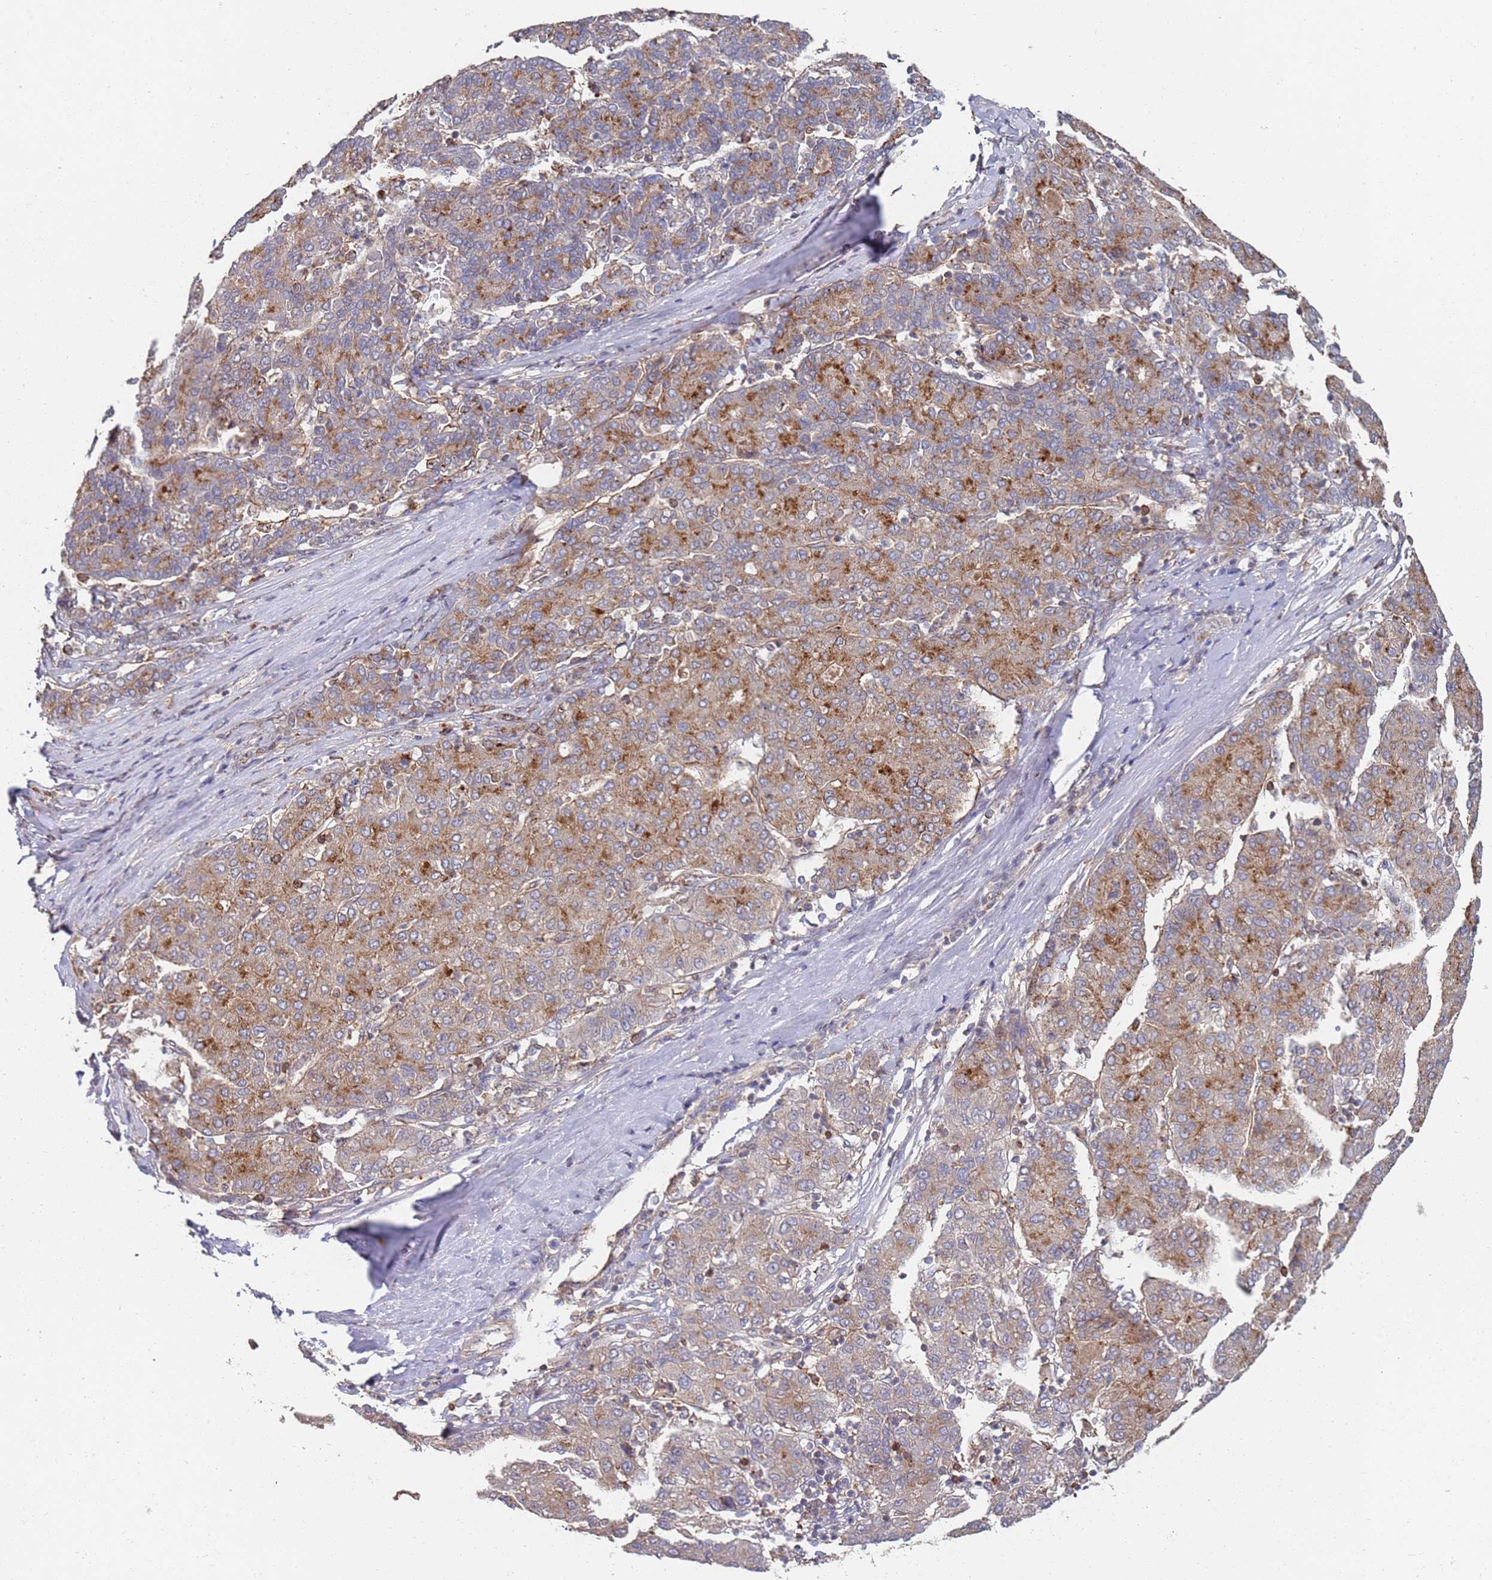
{"staining": {"intensity": "moderate", "quantity": "25%-75%", "location": "cytoplasmic/membranous"}, "tissue": "liver cancer", "cell_type": "Tumor cells", "image_type": "cancer", "snomed": [{"axis": "morphology", "description": "Carcinoma, Hepatocellular, NOS"}, {"axis": "topography", "description": "Liver"}], "caption": "This micrograph reveals immunohistochemistry staining of liver hepatocellular carcinoma, with medium moderate cytoplasmic/membranous expression in about 25%-75% of tumor cells.", "gene": "ABCB6", "patient": {"sex": "male", "age": 65}}